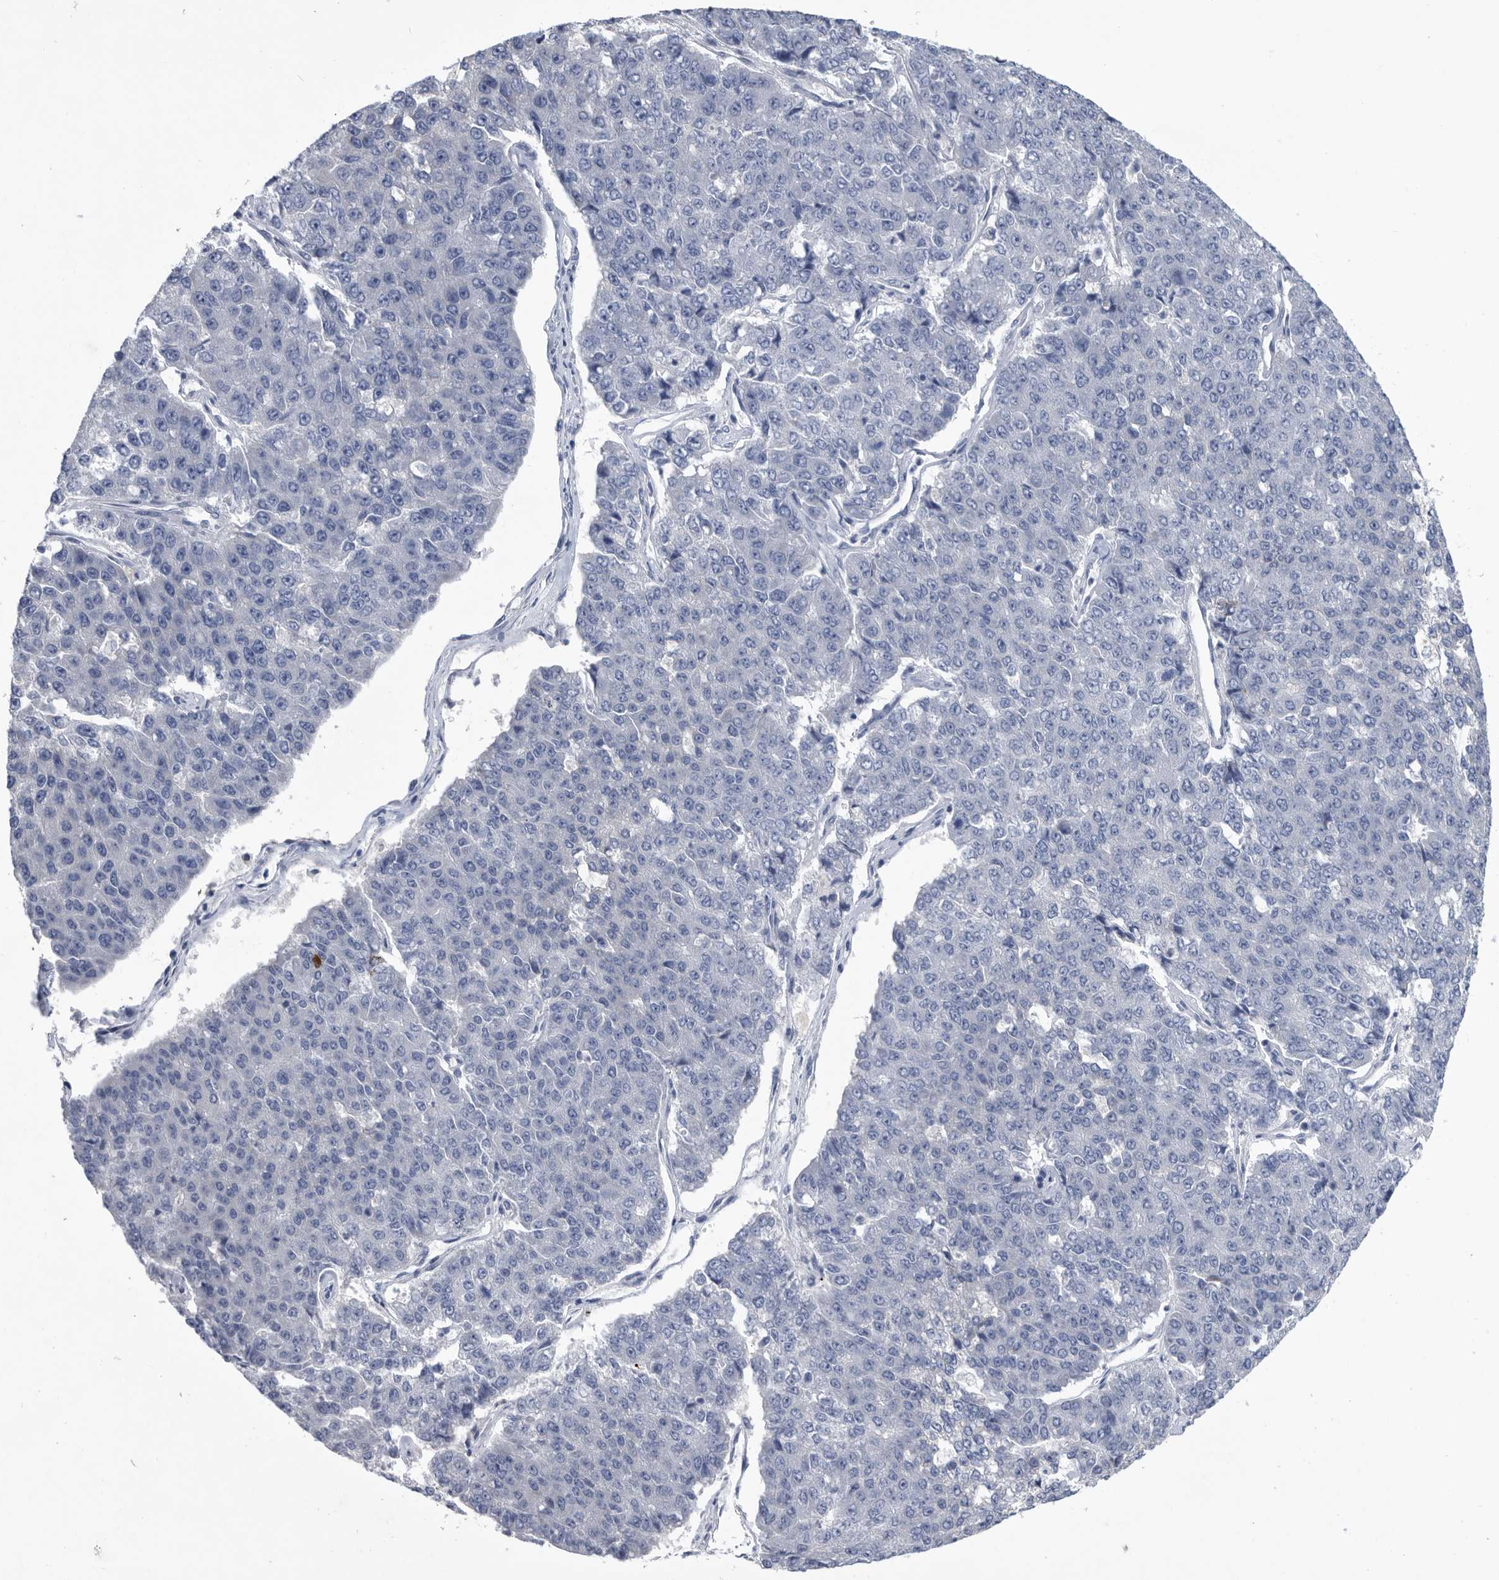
{"staining": {"intensity": "negative", "quantity": "none", "location": "none"}, "tissue": "pancreatic cancer", "cell_type": "Tumor cells", "image_type": "cancer", "snomed": [{"axis": "morphology", "description": "Adenocarcinoma, NOS"}, {"axis": "topography", "description": "Pancreas"}], "caption": "Tumor cells show no significant staining in pancreatic cancer (adenocarcinoma).", "gene": "BTBD6", "patient": {"sex": "male", "age": 50}}